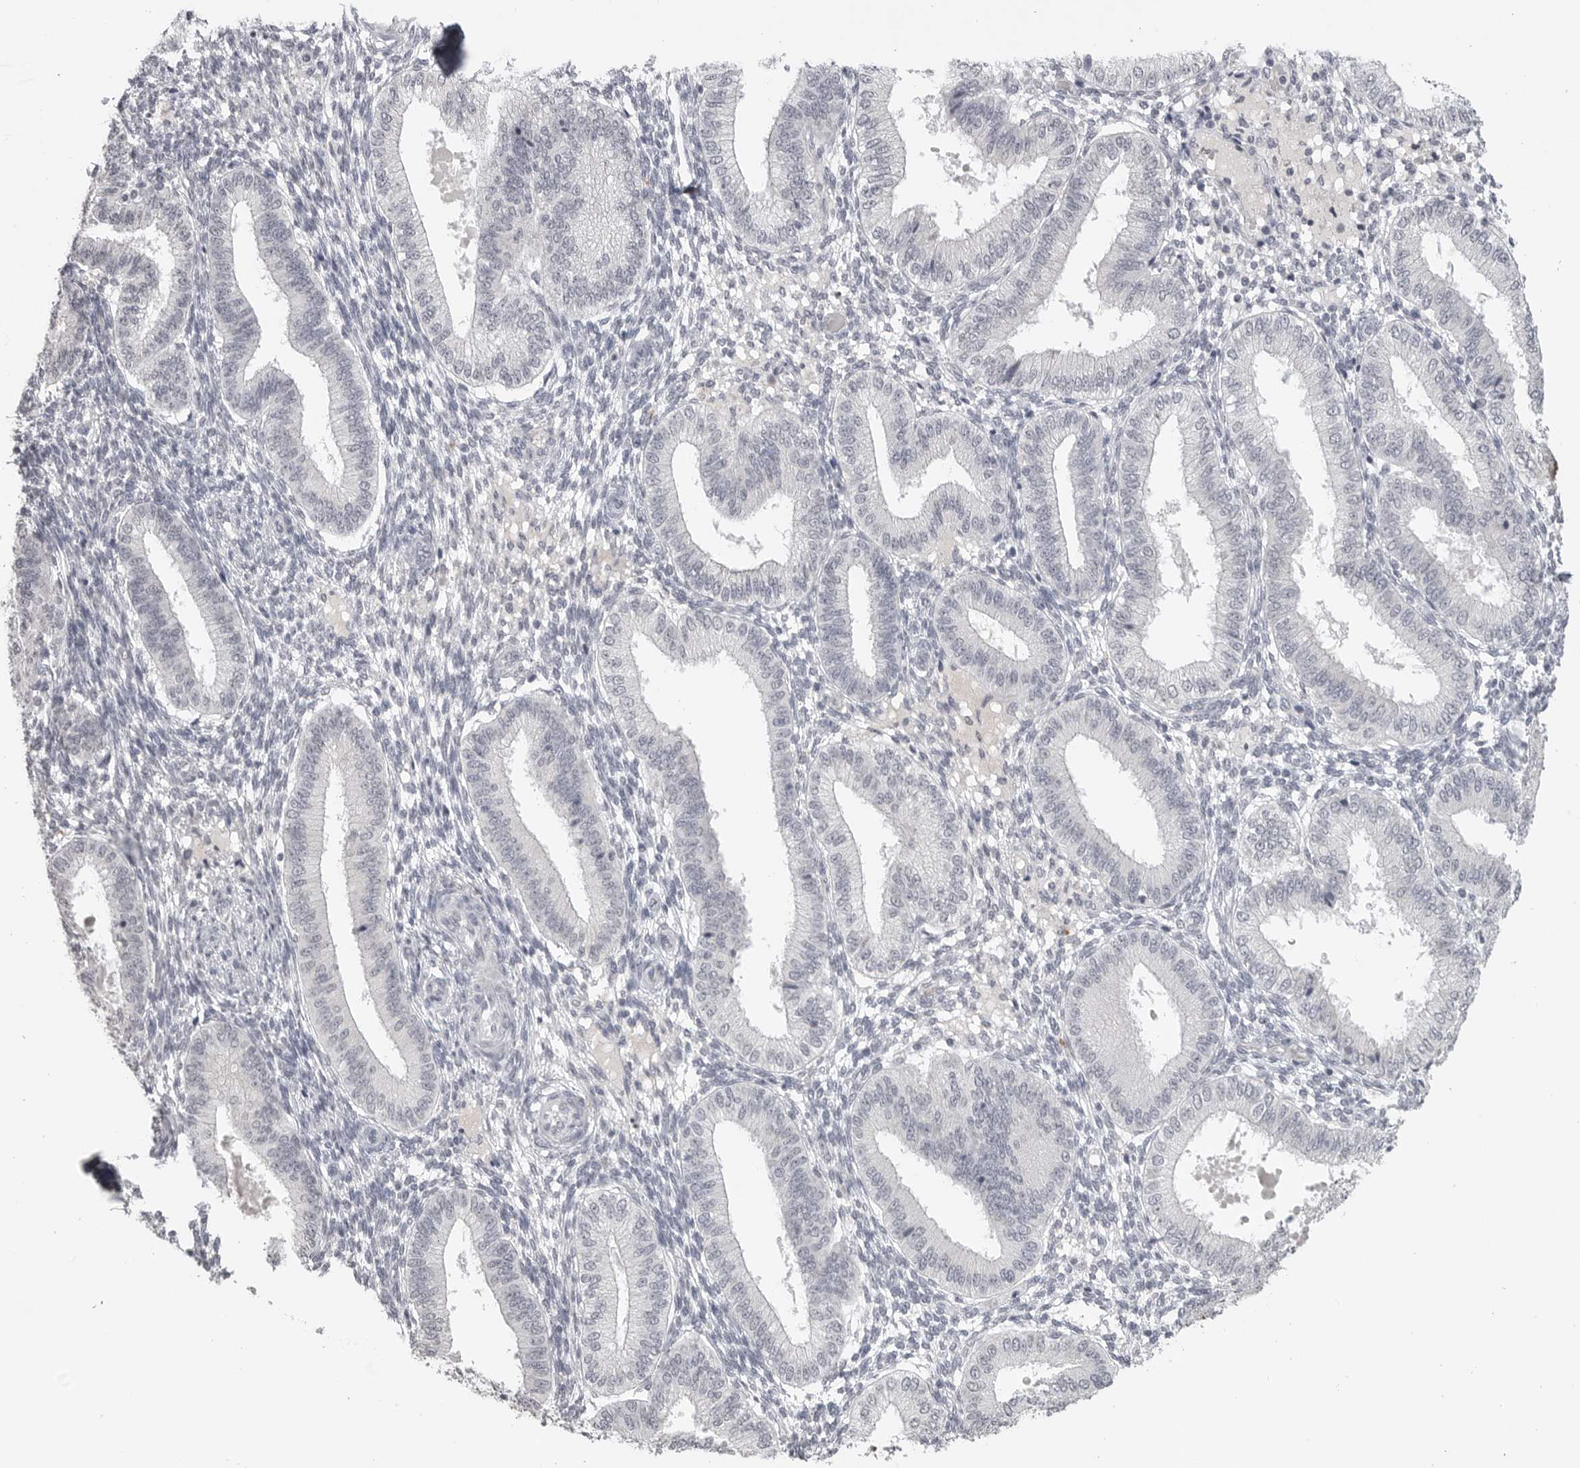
{"staining": {"intensity": "negative", "quantity": "none", "location": "none"}, "tissue": "endometrium", "cell_type": "Cells in endometrial stroma", "image_type": "normal", "snomed": [{"axis": "morphology", "description": "Normal tissue, NOS"}, {"axis": "topography", "description": "Endometrium"}], "caption": "Endometrium was stained to show a protein in brown. There is no significant staining in cells in endometrial stroma. (Brightfield microscopy of DAB immunohistochemistry (IHC) at high magnification).", "gene": "PRSS1", "patient": {"sex": "female", "age": 39}}